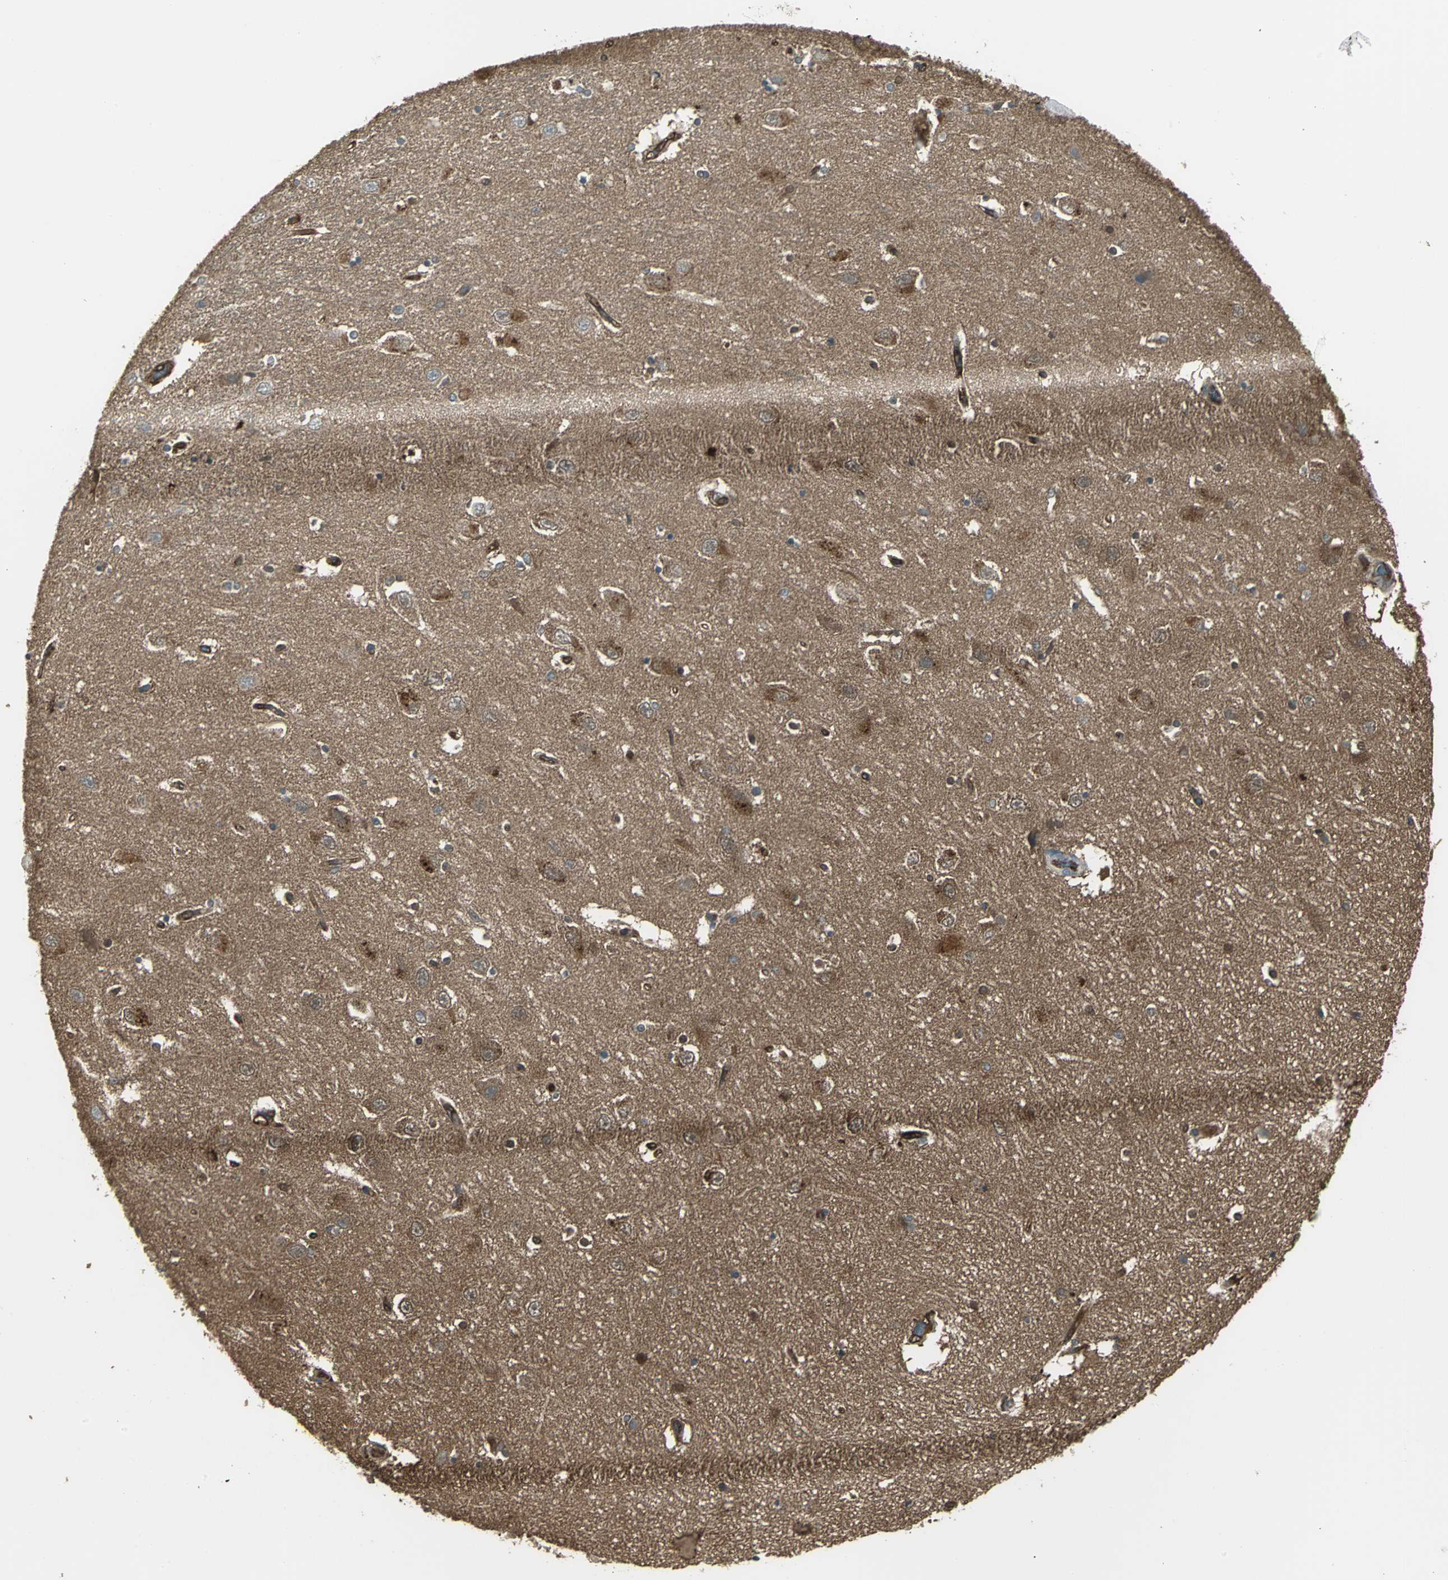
{"staining": {"intensity": "moderate", "quantity": ">75%", "location": "cytoplasmic/membranous"}, "tissue": "hippocampus", "cell_type": "Glial cells", "image_type": "normal", "snomed": [{"axis": "morphology", "description": "Normal tissue, NOS"}, {"axis": "topography", "description": "Hippocampus"}], "caption": "The histopathology image exhibits staining of unremarkable hippocampus, revealing moderate cytoplasmic/membranous protein expression (brown color) within glial cells.", "gene": "PRXL2B", "patient": {"sex": "female", "age": 54}}